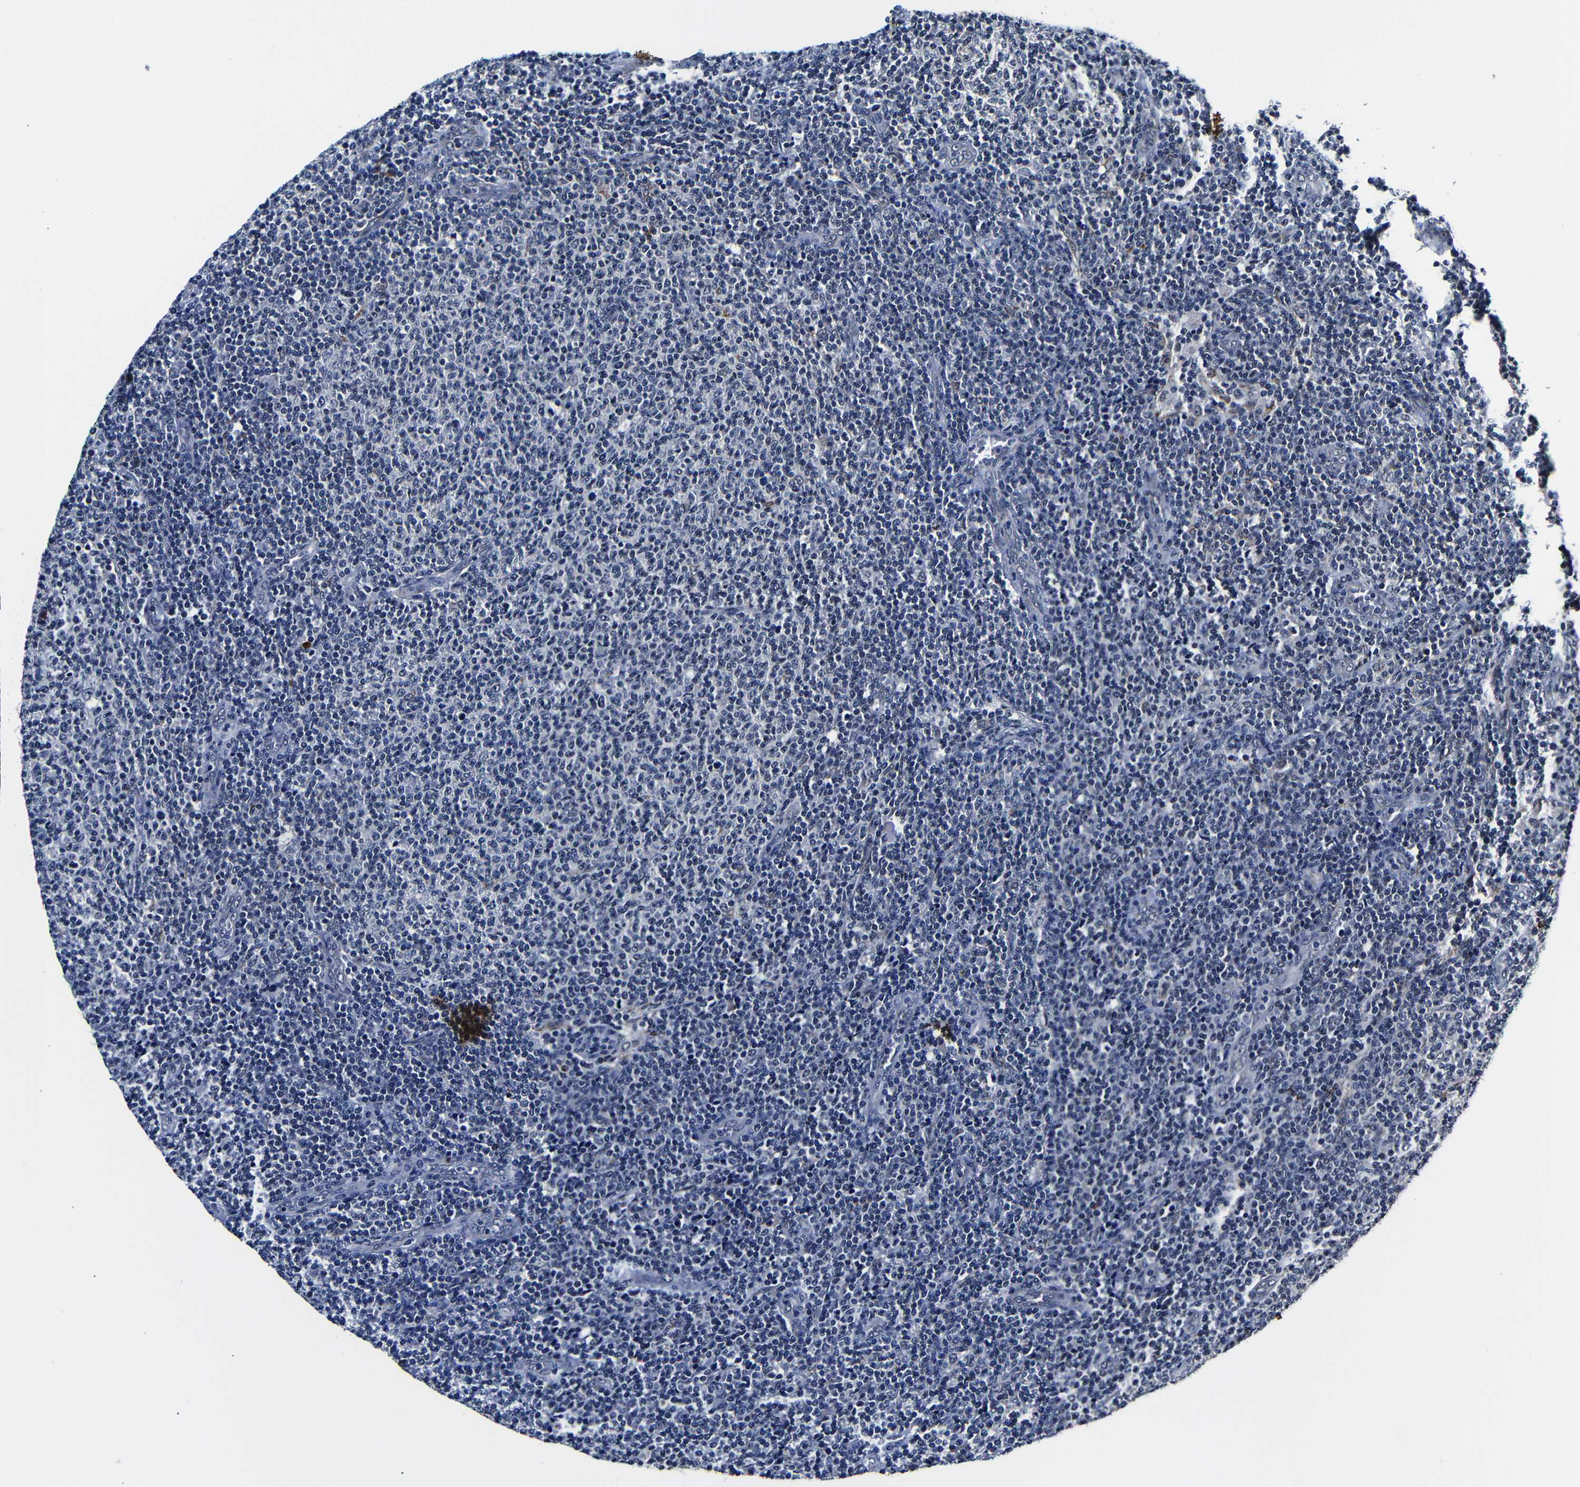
{"staining": {"intensity": "negative", "quantity": "none", "location": "none"}, "tissue": "lymphoma", "cell_type": "Tumor cells", "image_type": "cancer", "snomed": [{"axis": "morphology", "description": "Malignant lymphoma, non-Hodgkin's type, Low grade"}, {"axis": "topography", "description": "Lymph node"}], "caption": "The histopathology image demonstrates no staining of tumor cells in malignant lymphoma, non-Hodgkin's type (low-grade).", "gene": "DEPP1", "patient": {"sex": "male", "age": 66}}